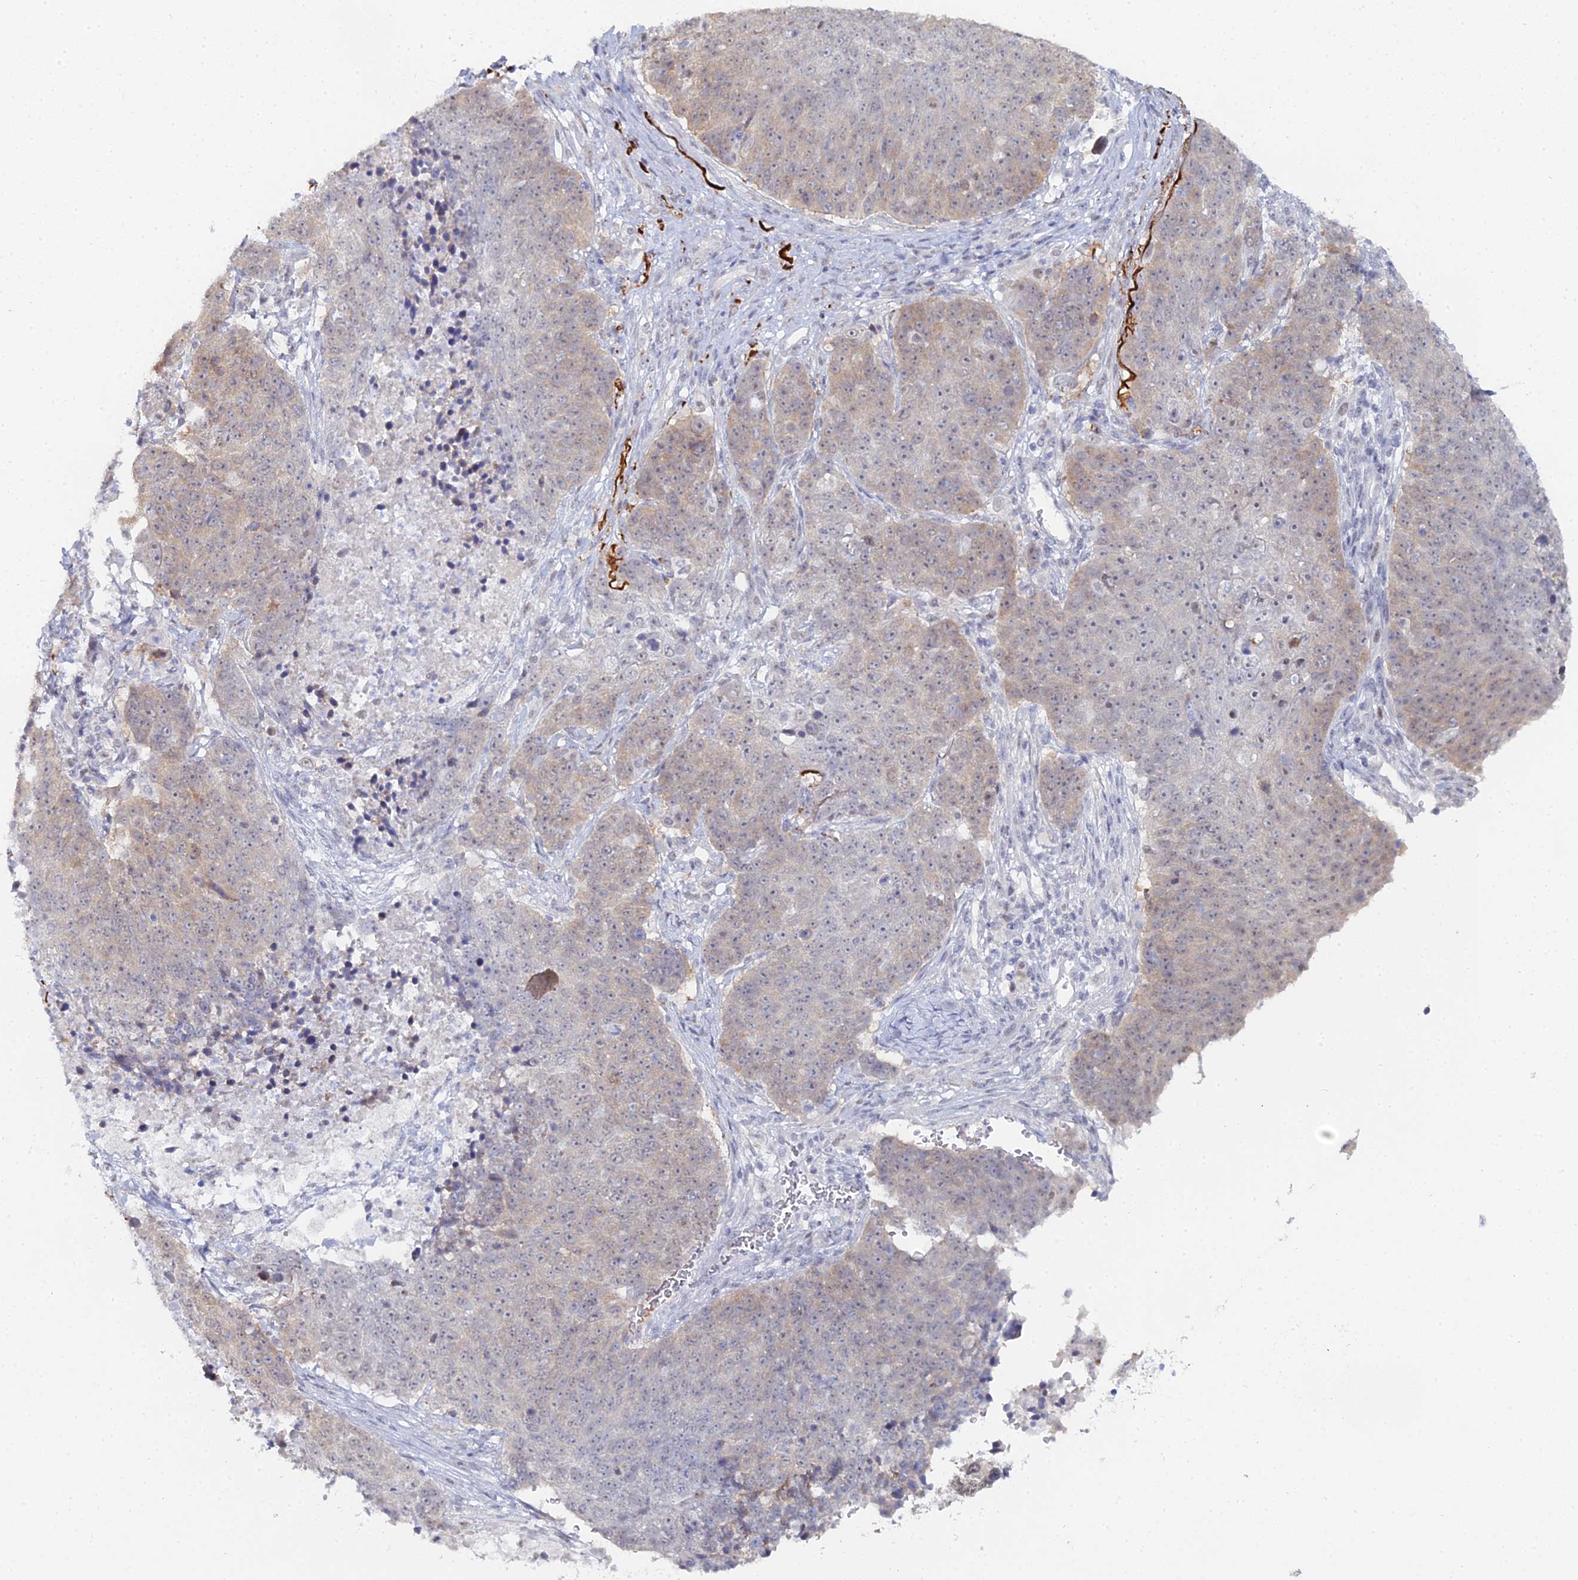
{"staining": {"intensity": "weak", "quantity": "25%-75%", "location": "cytoplasmic/membranous"}, "tissue": "lung cancer", "cell_type": "Tumor cells", "image_type": "cancer", "snomed": [{"axis": "morphology", "description": "Normal tissue, NOS"}, {"axis": "morphology", "description": "Squamous cell carcinoma, NOS"}, {"axis": "topography", "description": "Lymph node"}, {"axis": "topography", "description": "Lung"}], "caption": "Immunohistochemistry (IHC) histopathology image of neoplastic tissue: lung cancer (squamous cell carcinoma) stained using immunohistochemistry (IHC) displays low levels of weak protein expression localized specifically in the cytoplasmic/membranous of tumor cells, appearing as a cytoplasmic/membranous brown color.", "gene": "THAP4", "patient": {"sex": "male", "age": 66}}